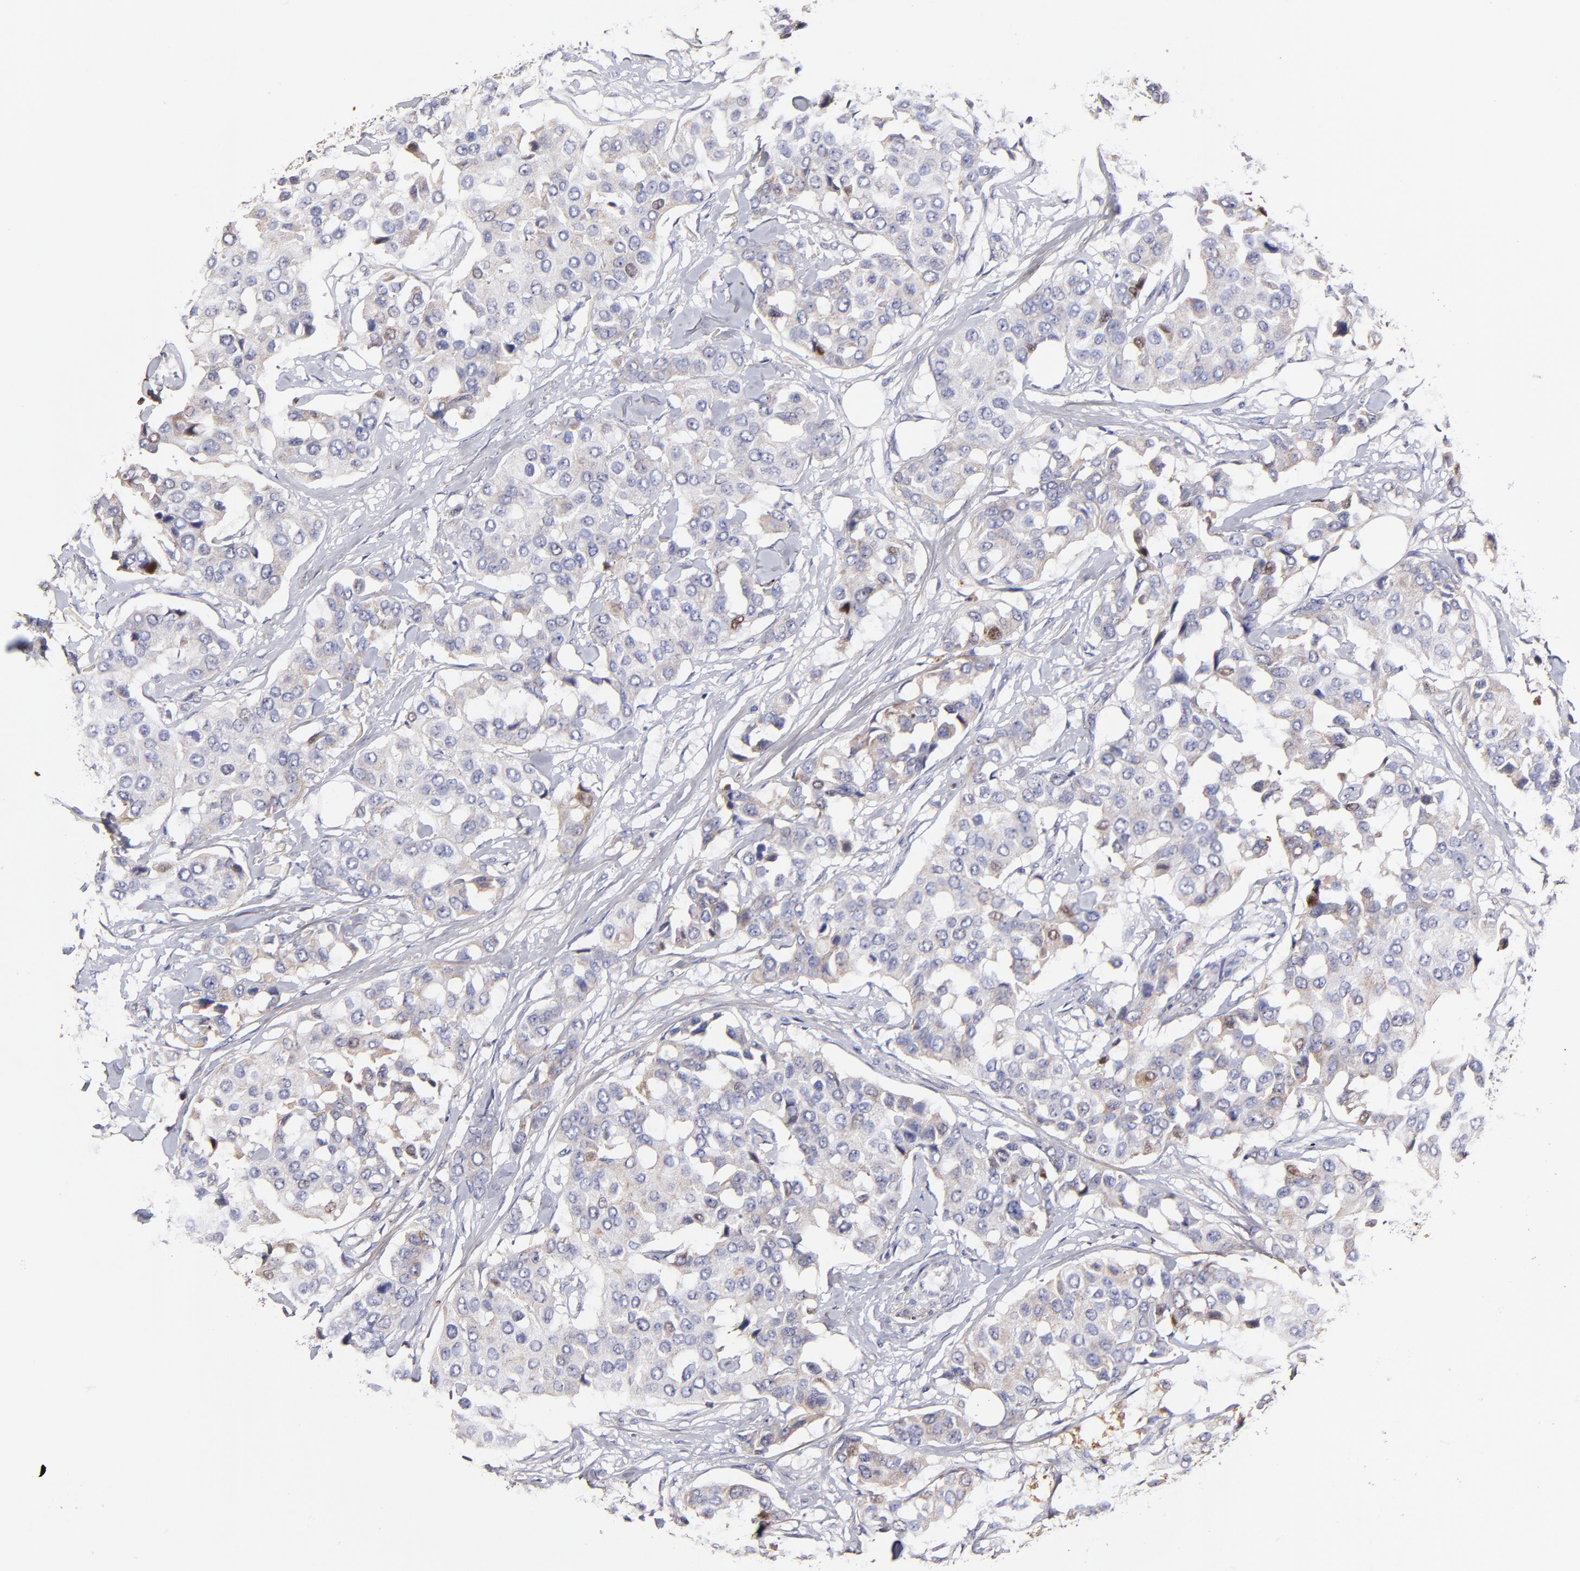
{"staining": {"intensity": "weak", "quantity": "<25%", "location": "cytoplasmic/membranous"}, "tissue": "breast cancer", "cell_type": "Tumor cells", "image_type": "cancer", "snomed": [{"axis": "morphology", "description": "Duct carcinoma"}, {"axis": "topography", "description": "Breast"}], "caption": "Micrograph shows no protein expression in tumor cells of invasive ductal carcinoma (breast) tissue.", "gene": "BTG2", "patient": {"sex": "female", "age": 80}}